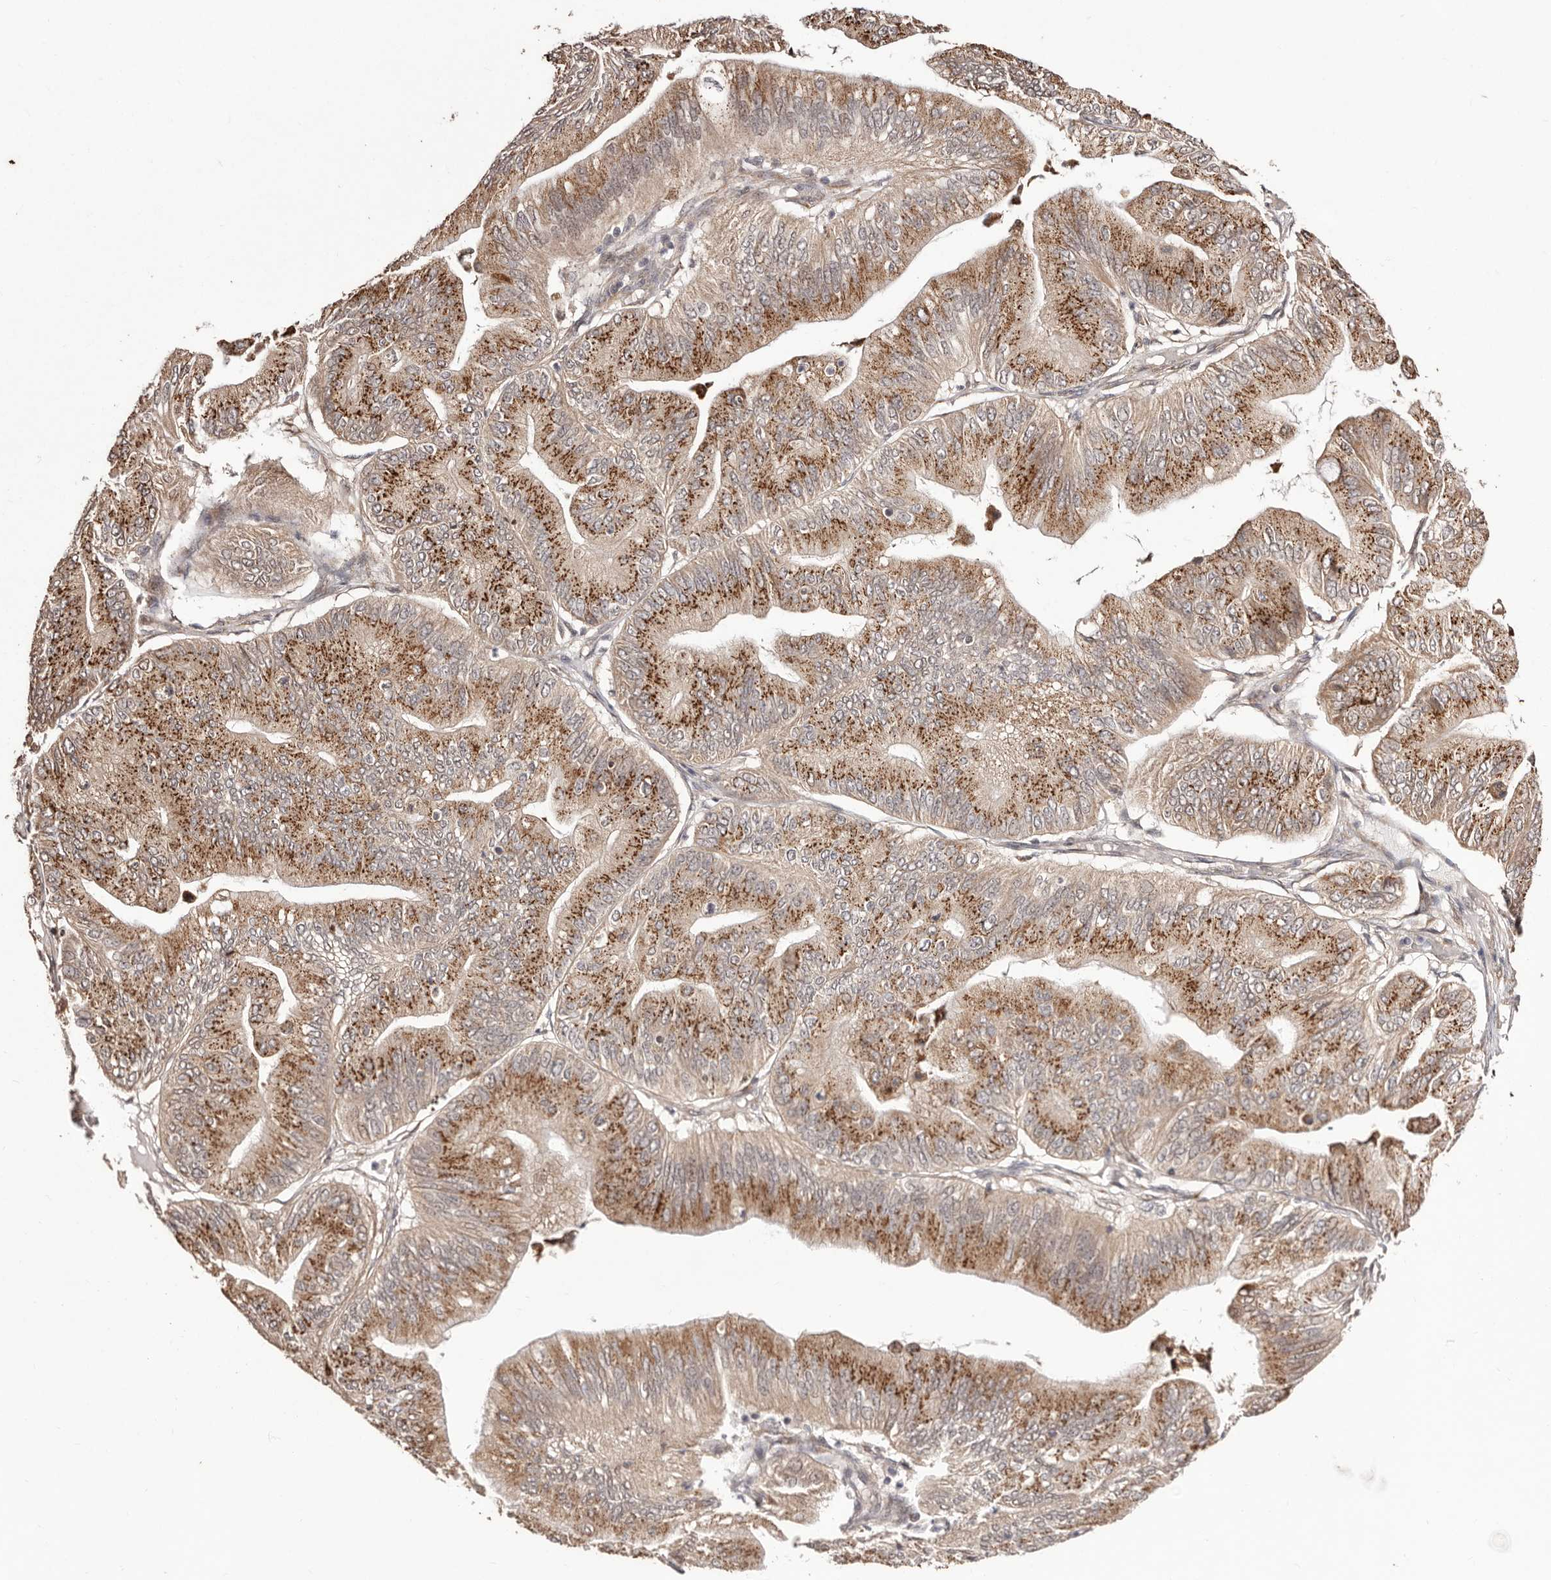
{"staining": {"intensity": "moderate", "quantity": ">75%", "location": "cytoplasmic/membranous"}, "tissue": "ovarian cancer", "cell_type": "Tumor cells", "image_type": "cancer", "snomed": [{"axis": "morphology", "description": "Cystadenocarcinoma, mucinous, NOS"}, {"axis": "topography", "description": "Ovary"}], "caption": "Protein expression by IHC reveals moderate cytoplasmic/membranous positivity in approximately >75% of tumor cells in ovarian mucinous cystadenocarcinoma.", "gene": "EGR3", "patient": {"sex": "female", "age": 61}}